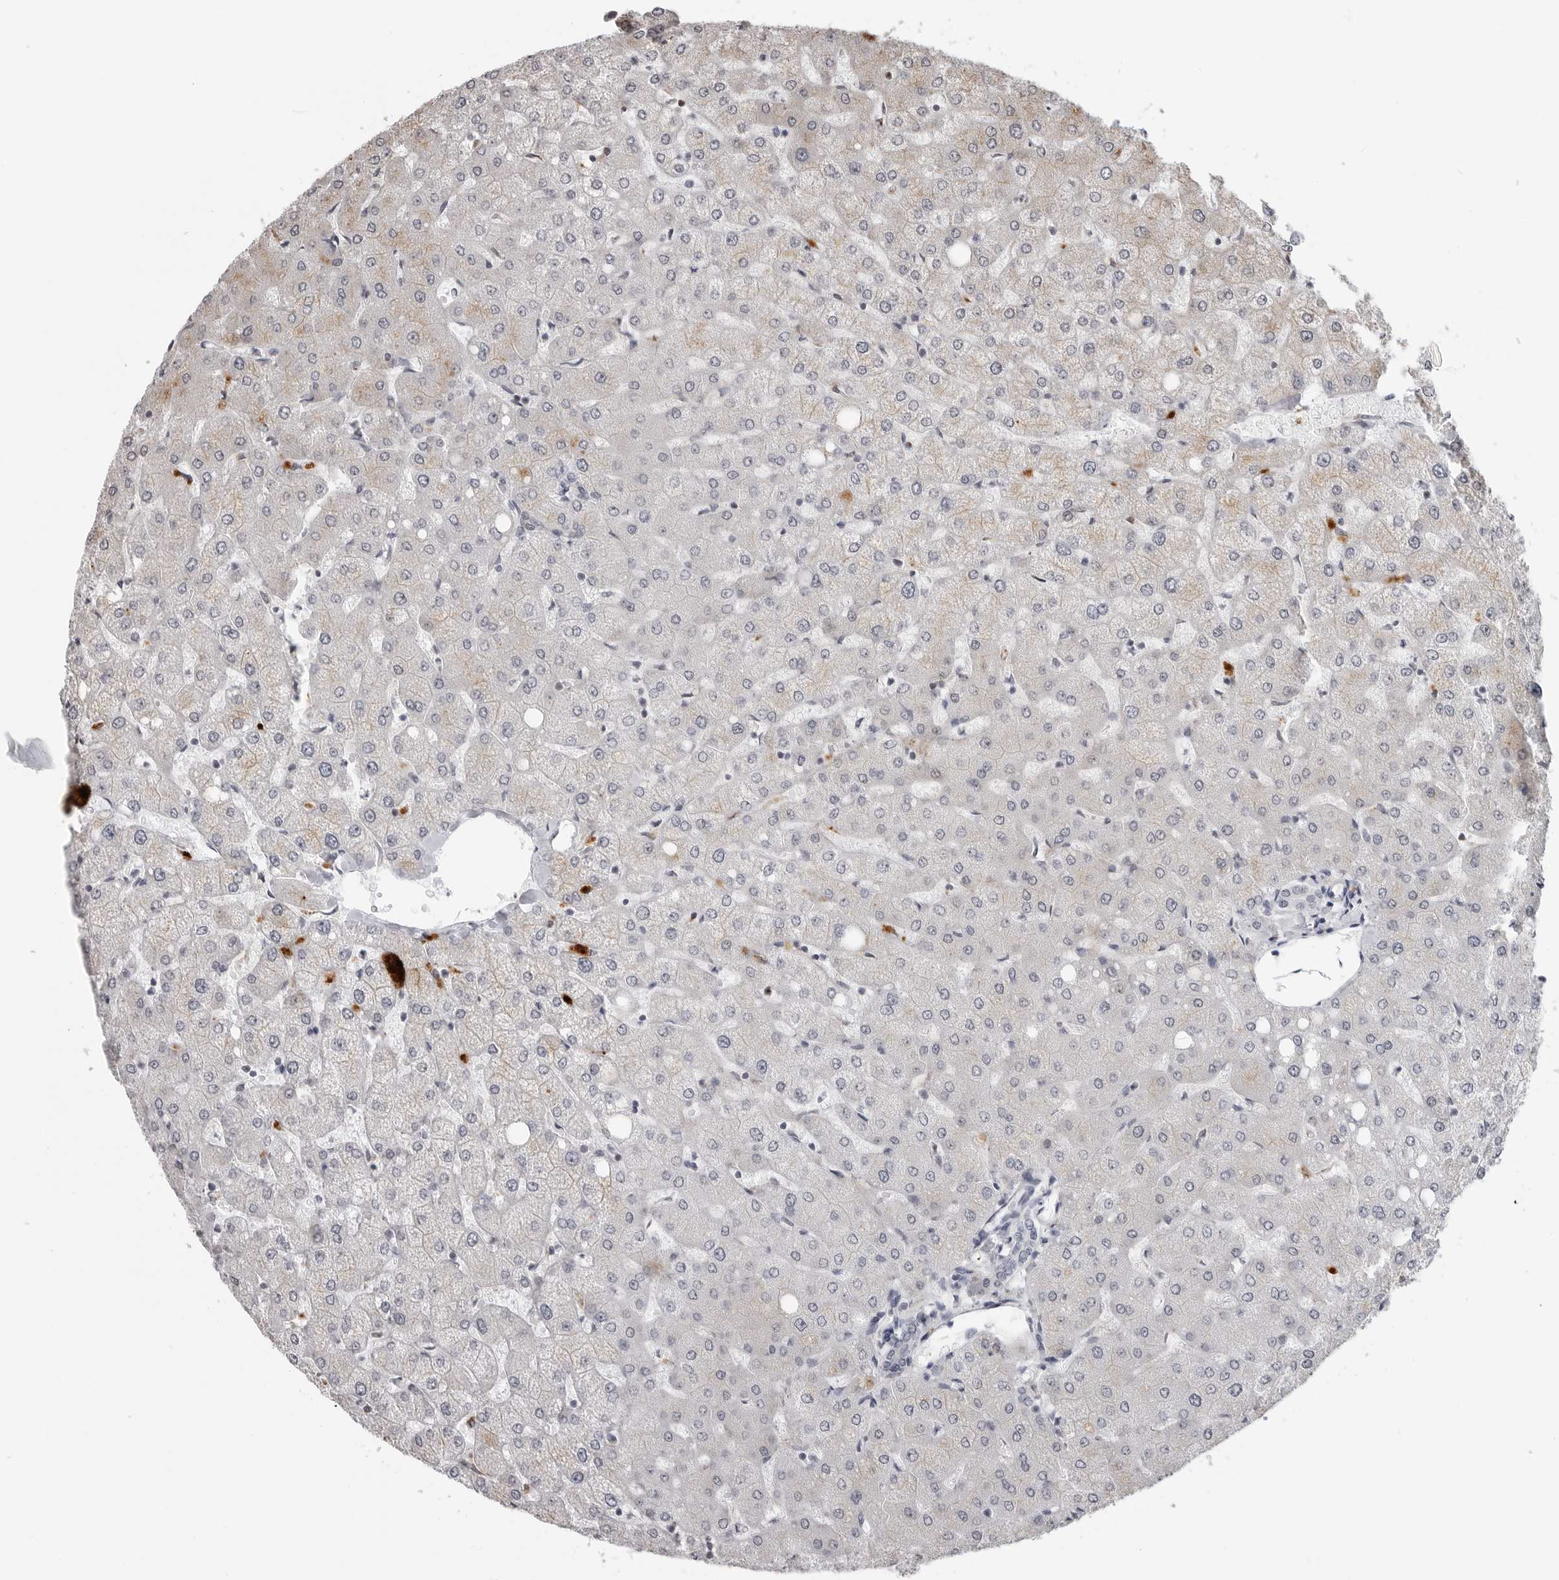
{"staining": {"intensity": "negative", "quantity": "none", "location": "none"}, "tissue": "liver", "cell_type": "Cholangiocytes", "image_type": "normal", "snomed": [{"axis": "morphology", "description": "Normal tissue, NOS"}, {"axis": "topography", "description": "Liver"}], "caption": "This is an IHC image of benign human liver. There is no staining in cholangiocytes.", "gene": "CXCR5", "patient": {"sex": "female", "age": 54}}